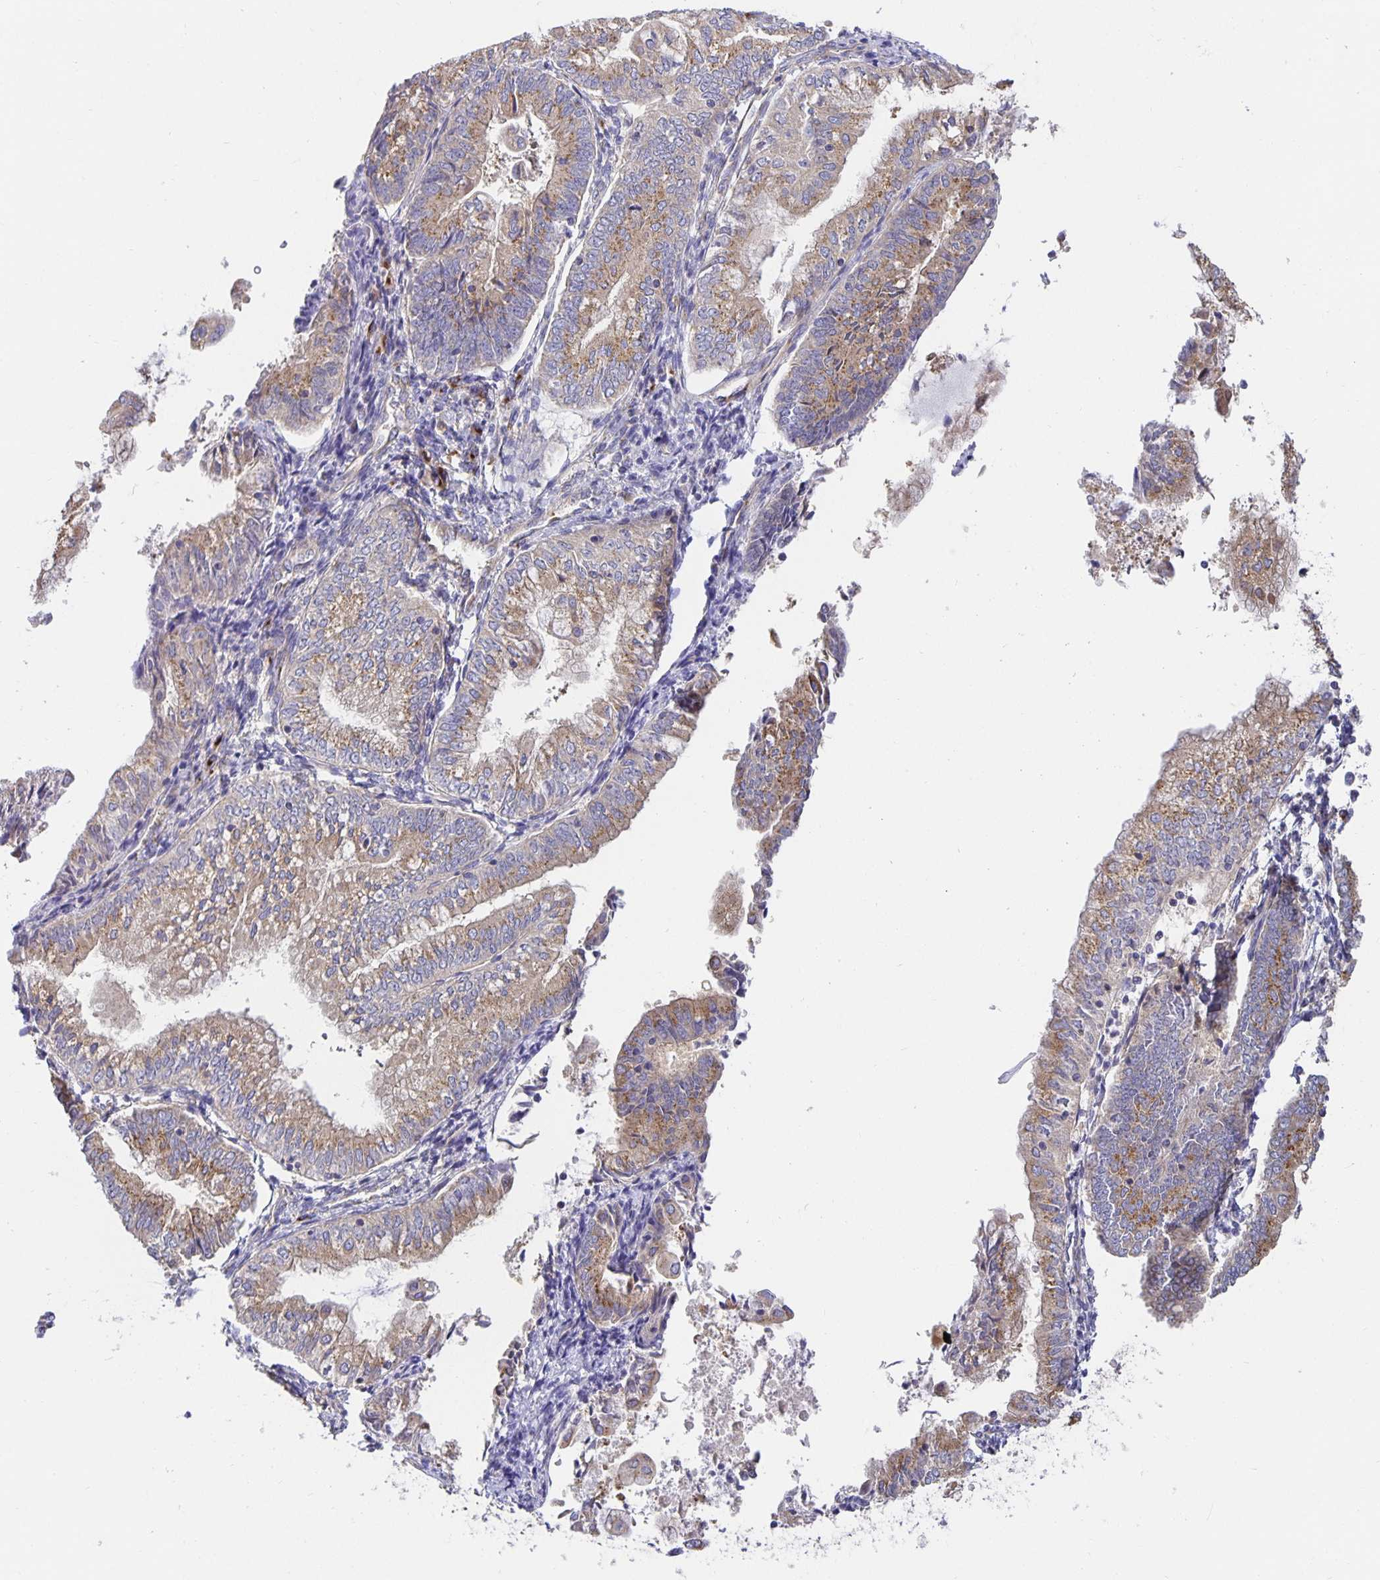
{"staining": {"intensity": "moderate", "quantity": ">75%", "location": "cytoplasmic/membranous"}, "tissue": "endometrial cancer", "cell_type": "Tumor cells", "image_type": "cancer", "snomed": [{"axis": "morphology", "description": "Adenocarcinoma, NOS"}, {"axis": "topography", "description": "Endometrium"}], "caption": "Tumor cells exhibit moderate cytoplasmic/membranous expression in approximately >75% of cells in endometrial adenocarcinoma.", "gene": "USO1", "patient": {"sex": "female", "age": 55}}